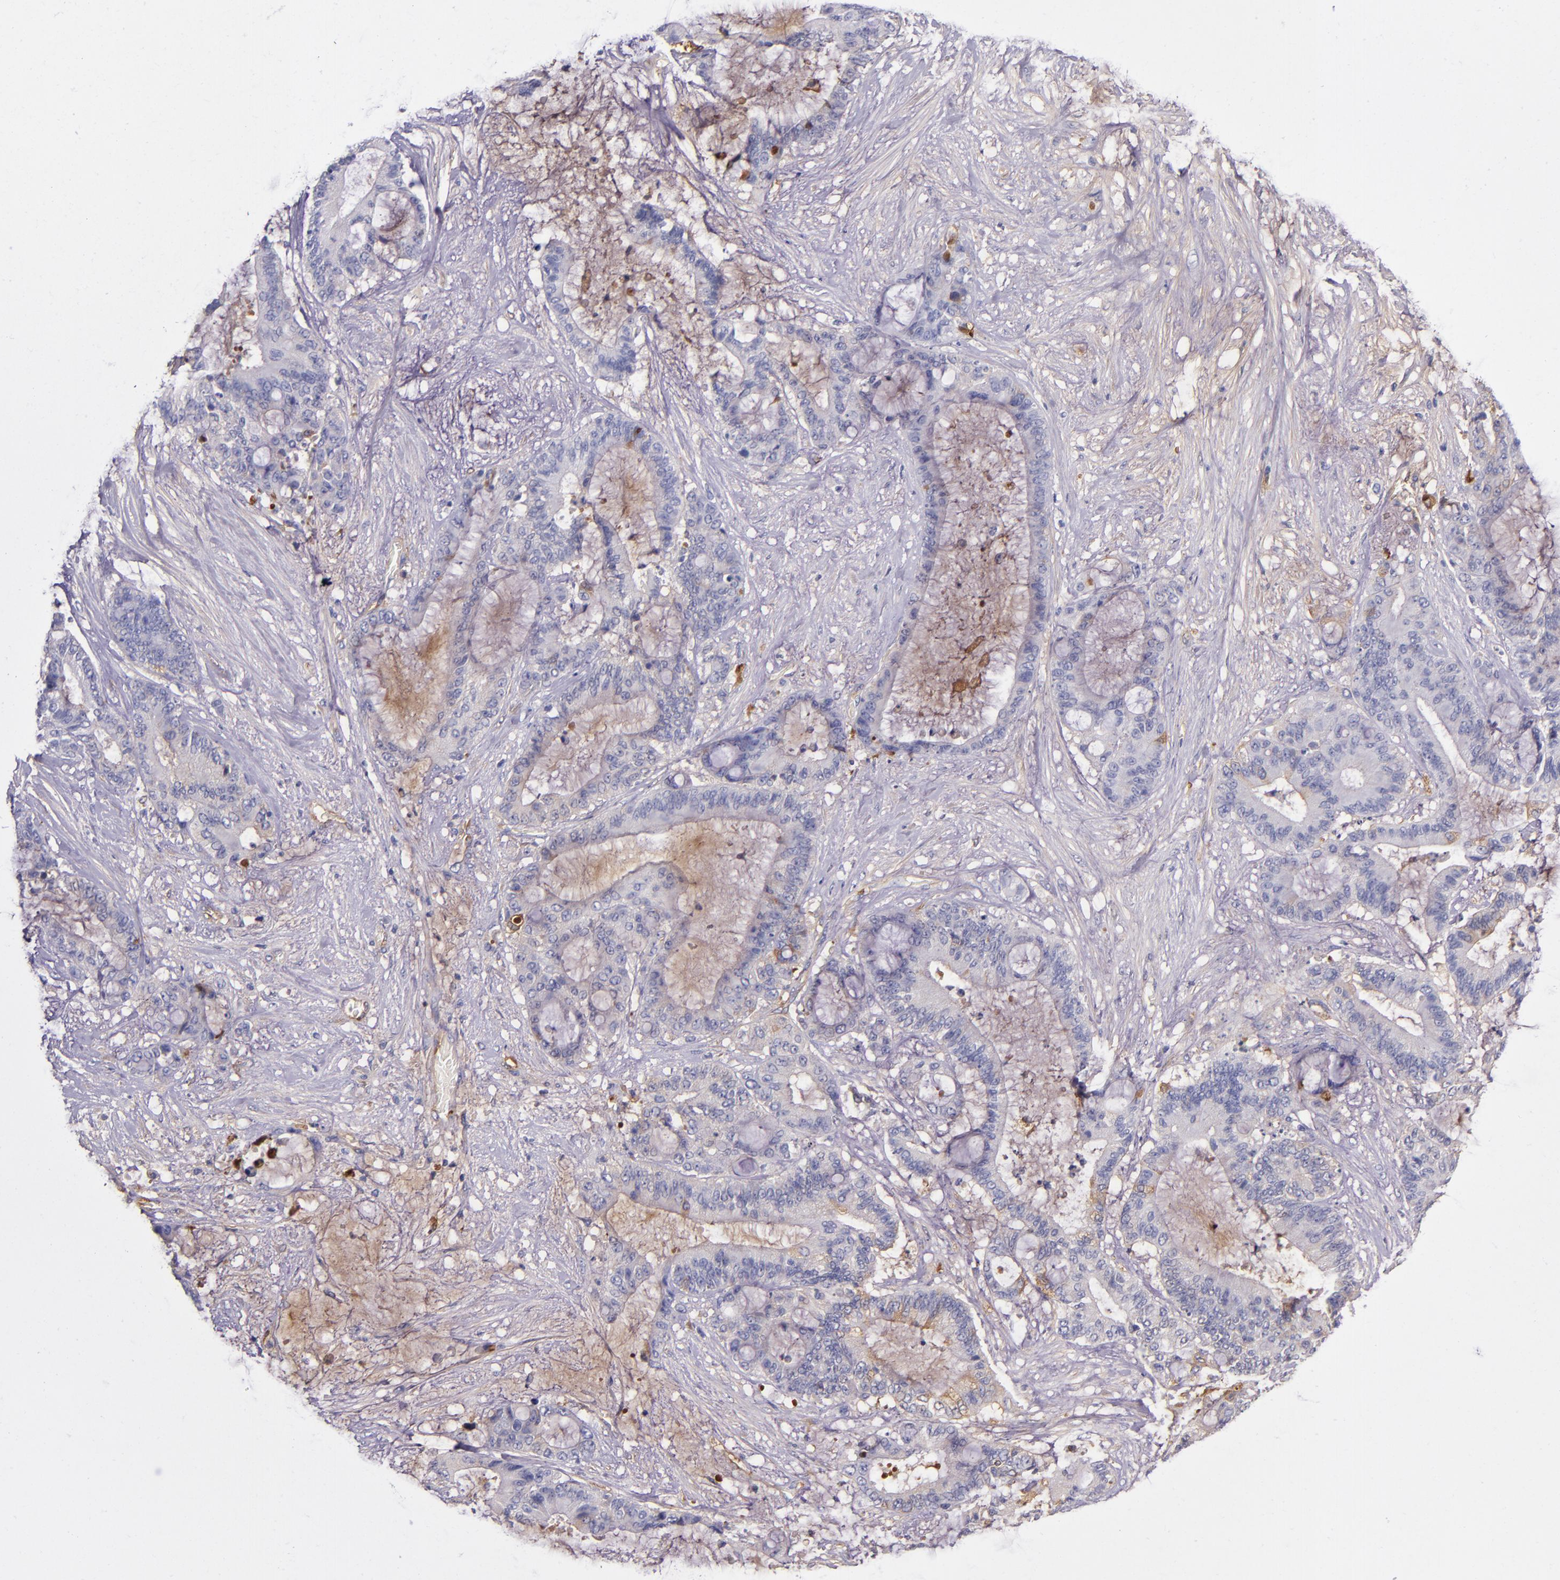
{"staining": {"intensity": "weak", "quantity": "25%-75%", "location": "cytoplasmic/membranous"}, "tissue": "liver cancer", "cell_type": "Tumor cells", "image_type": "cancer", "snomed": [{"axis": "morphology", "description": "Cholangiocarcinoma"}, {"axis": "topography", "description": "Liver"}], "caption": "Liver cancer (cholangiocarcinoma) was stained to show a protein in brown. There is low levels of weak cytoplasmic/membranous positivity in approximately 25%-75% of tumor cells.", "gene": "CLEC3B", "patient": {"sex": "female", "age": 73}}